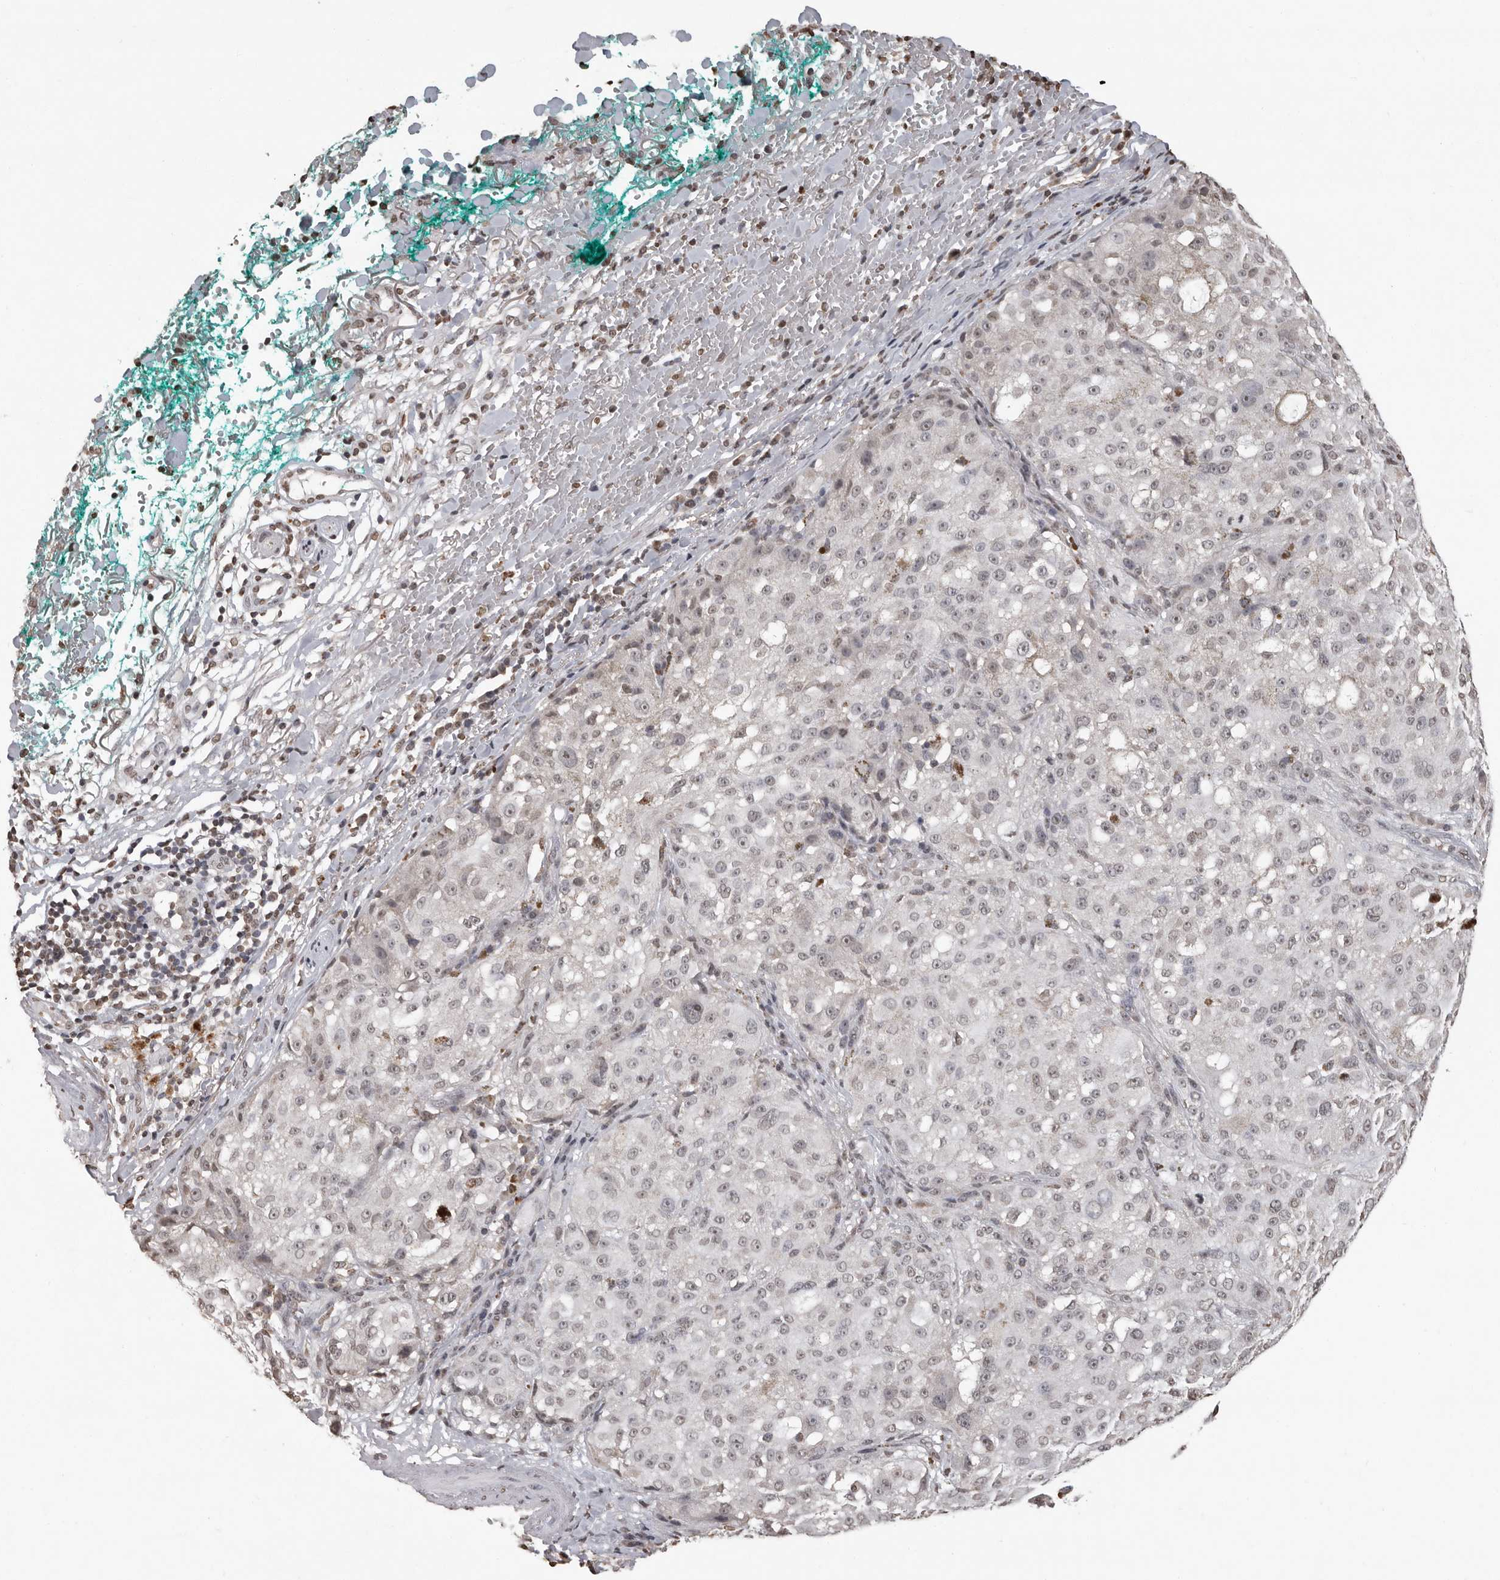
{"staining": {"intensity": "weak", "quantity": "<25%", "location": "nuclear"}, "tissue": "melanoma", "cell_type": "Tumor cells", "image_type": "cancer", "snomed": [{"axis": "morphology", "description": "Necrosis, NOS"}, {"axis": "morphology", "description": "Malignant melanoma, NOS"}, {"axis": "topography", "description": "Skin"}], "caption": "A micrograph of malignant melanoma stained for a protein exhibits no brown staining in tumor cells. The staining was performed using DAB (3,3'-diaminobenzidine) to visualize the protein expression in brown, while the nuclei were stained in blue with hematoxylin (Magnification: 20x).", "gene": "WDR45", "patient": {"sex": "female", "age": 87}}